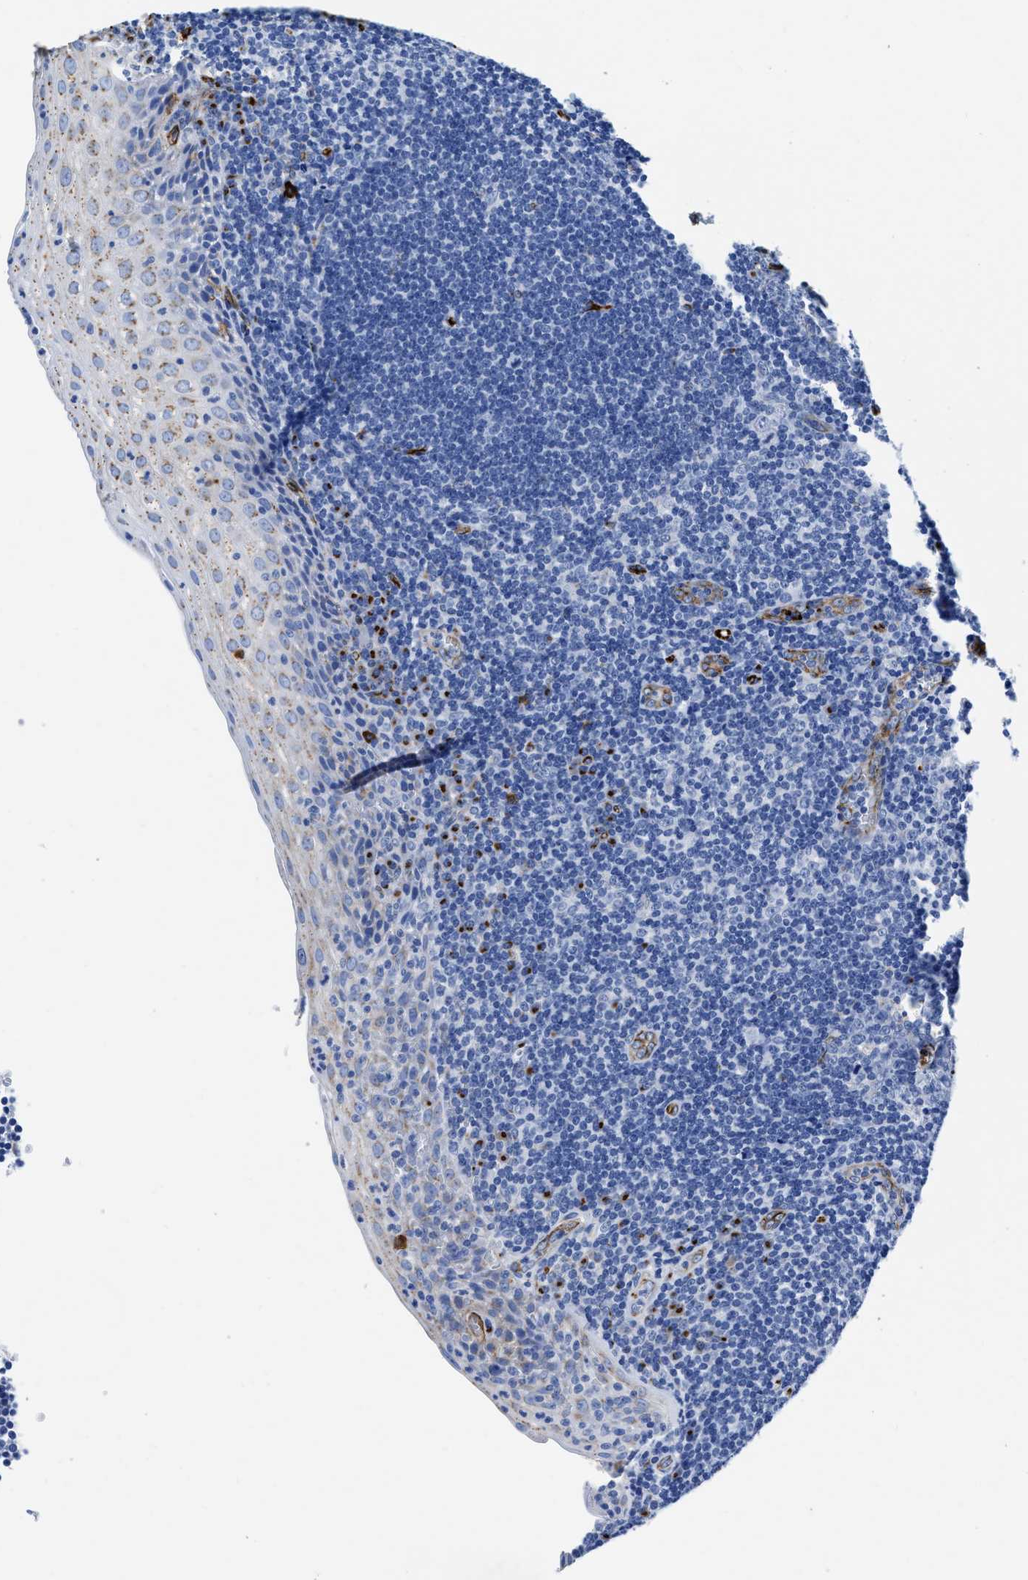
{"staining": {"intensity": "negative", "quantity": "none", "location": "none"}, "tissue": "tonsil", "cell_type": "Germinal center cells", "image_type": "normal", "snomed": [{"axis": "morphology", "description": "Normal tissue, NOS"}, {"axis": "topography", "description": "Tonsil"}], "caption": "Immunohistochemistry (IHC) of normal tonsil exhibits no expression in germinal center cells. Brightfield microscopy of IHC stained with DAB (brown) and hematoxylin (blue), captured at high magnification.", "gene": "TVP23B", "patient": {"sex": "male", "age": 37}}